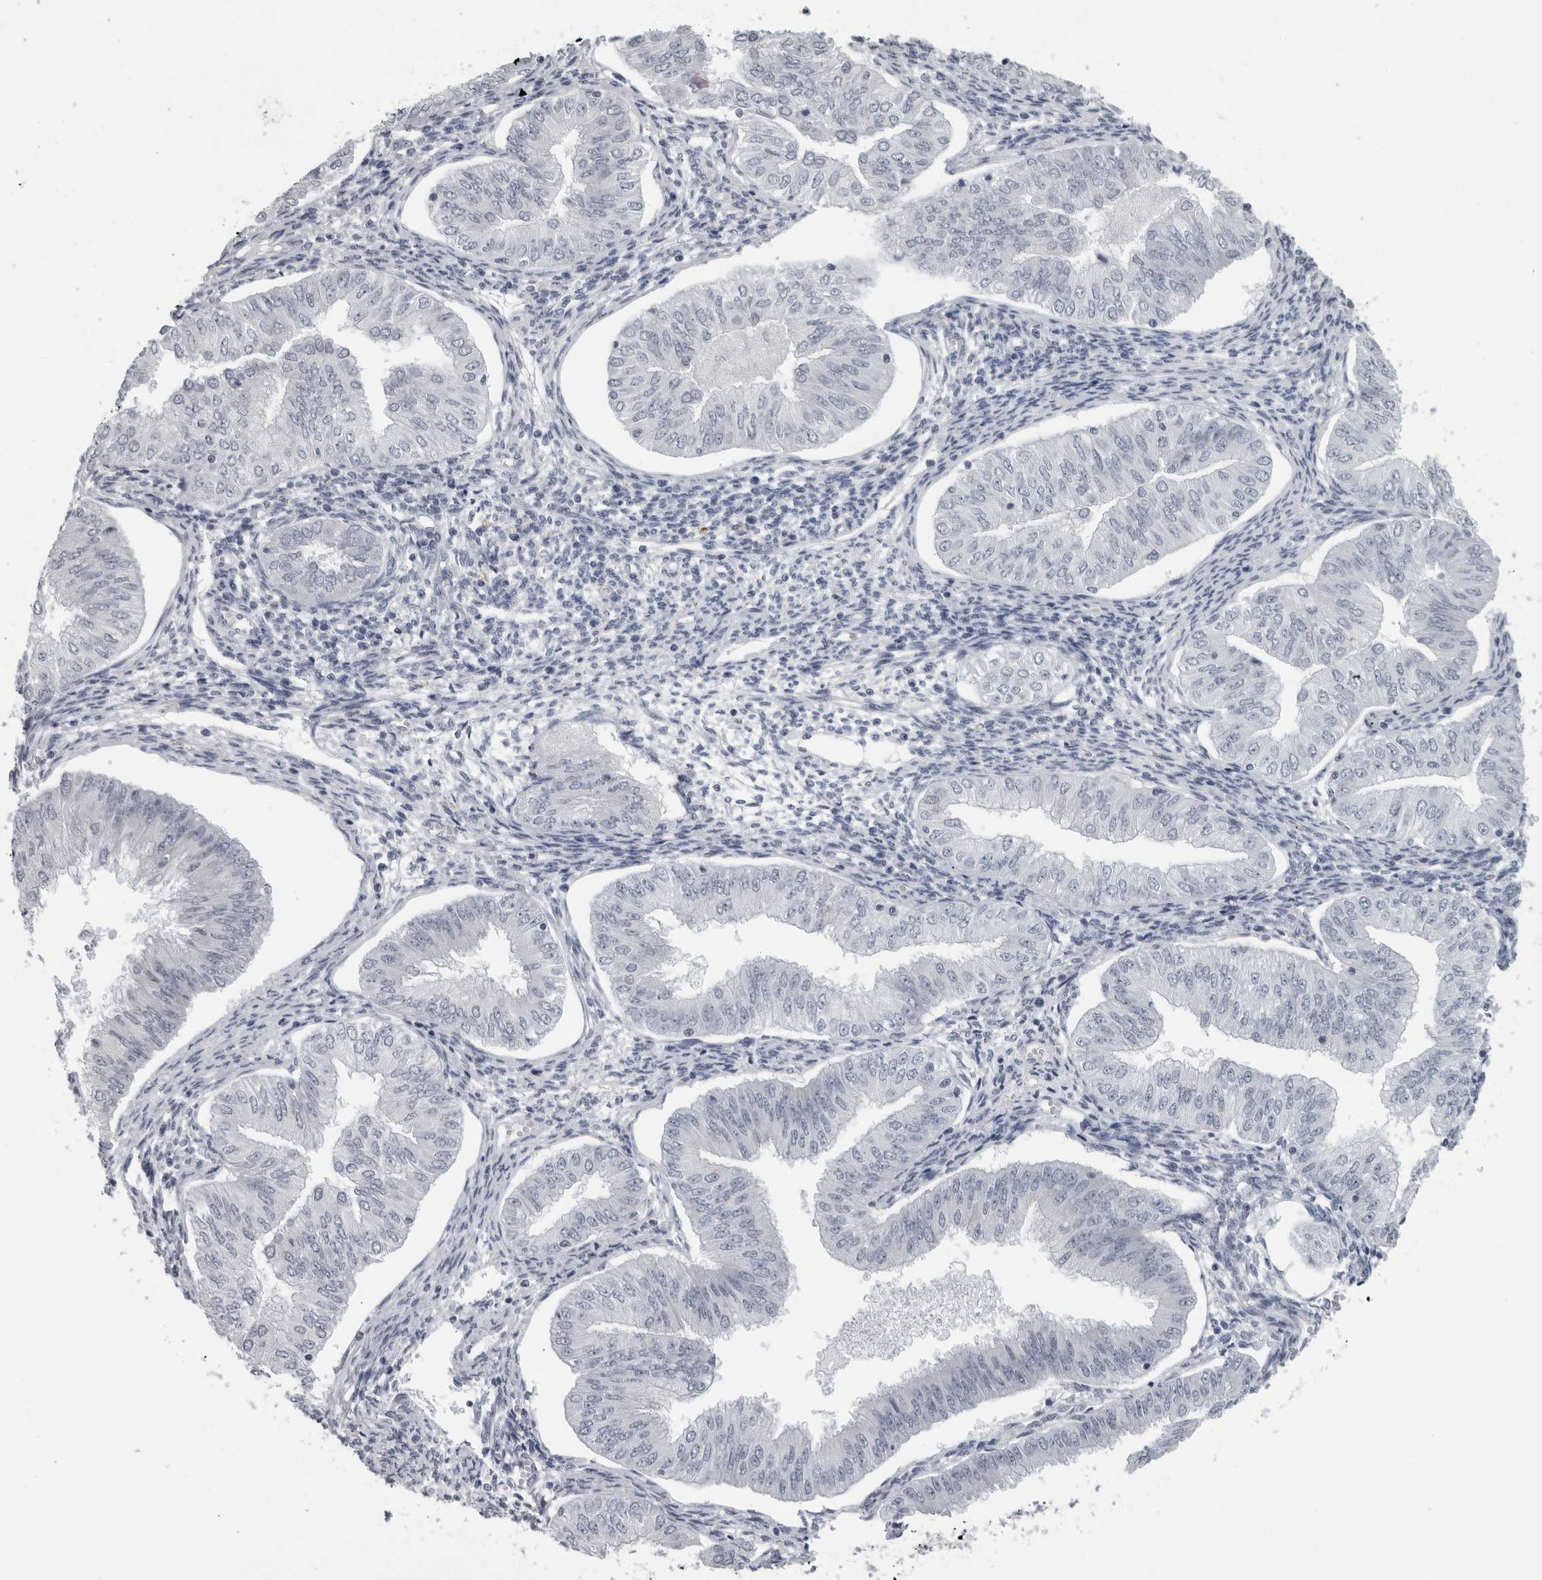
{"staining": {"intensity": "negative", "quantity": "none", "location": "none"}, "tissue": "endometrial cancer", "cell_type": "Tumor cells", "image_type": "cancer", "snomed": [{"axis": "morphology", "description": "Normal tissue, NOS"}, {"axis": "morphology", "description": "Adenocarcinoma, NOS"}, {"axis": "topography", "description": "Endometrium"}], "caption": "Tumor cells show no significant protein expression in endometrial cancer.", "gene": "OPLAH", "patient": {"sex": "female", "age": 53}}